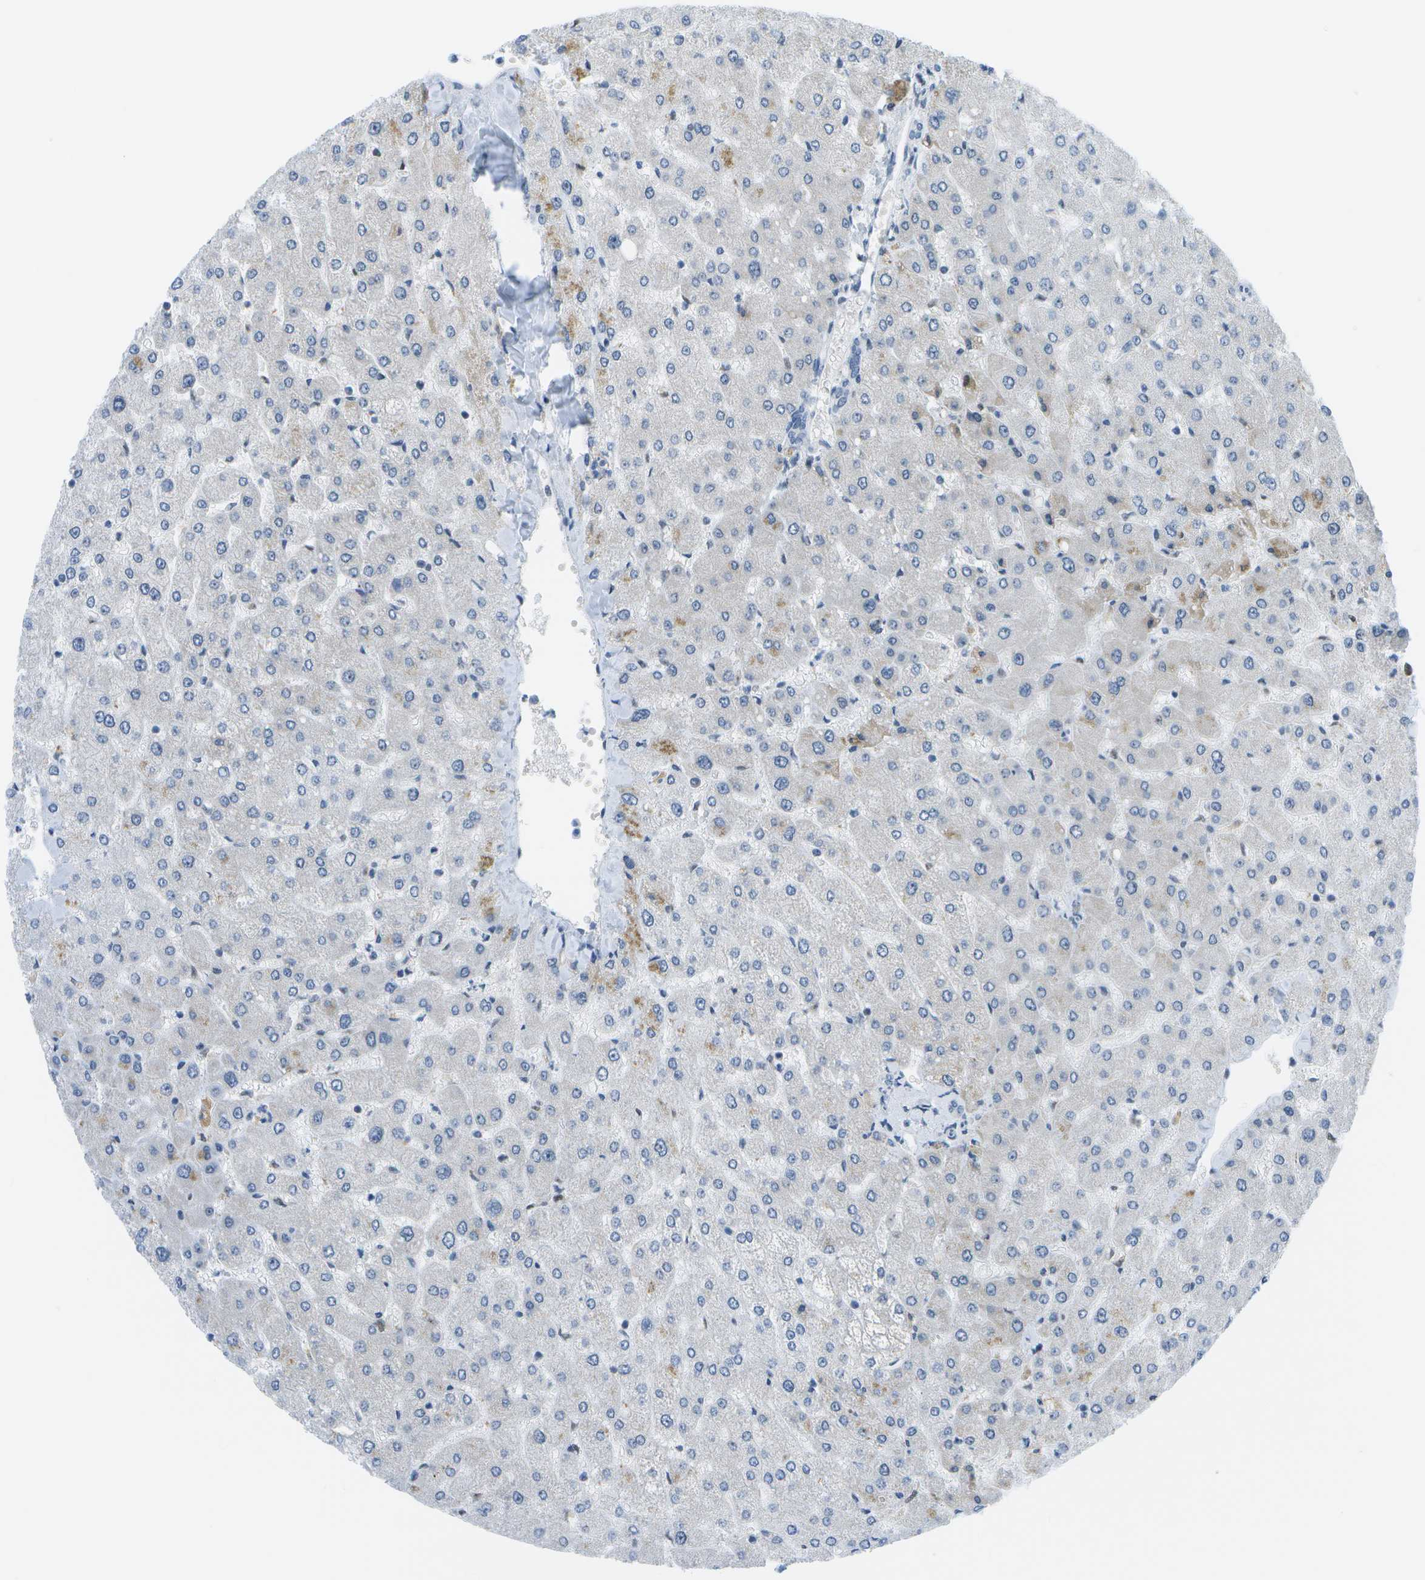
{"staining": {"intensity": "negative", "quantity": "none", "location": "none"}, "tissue": "liver", "cell_type": "Cholangiocytes", "image_type": "normal", "snomed": [{"axis": "morphology", "description": "Normal tissue, NOS"}, {"axis": "topography", "description": "Liver"}], "caption": "The micrograph exhibits no significant expression in cholangiocytes of liver.", "gene": "PITHD1", "patient": {"sex": "male", "age": 55}}